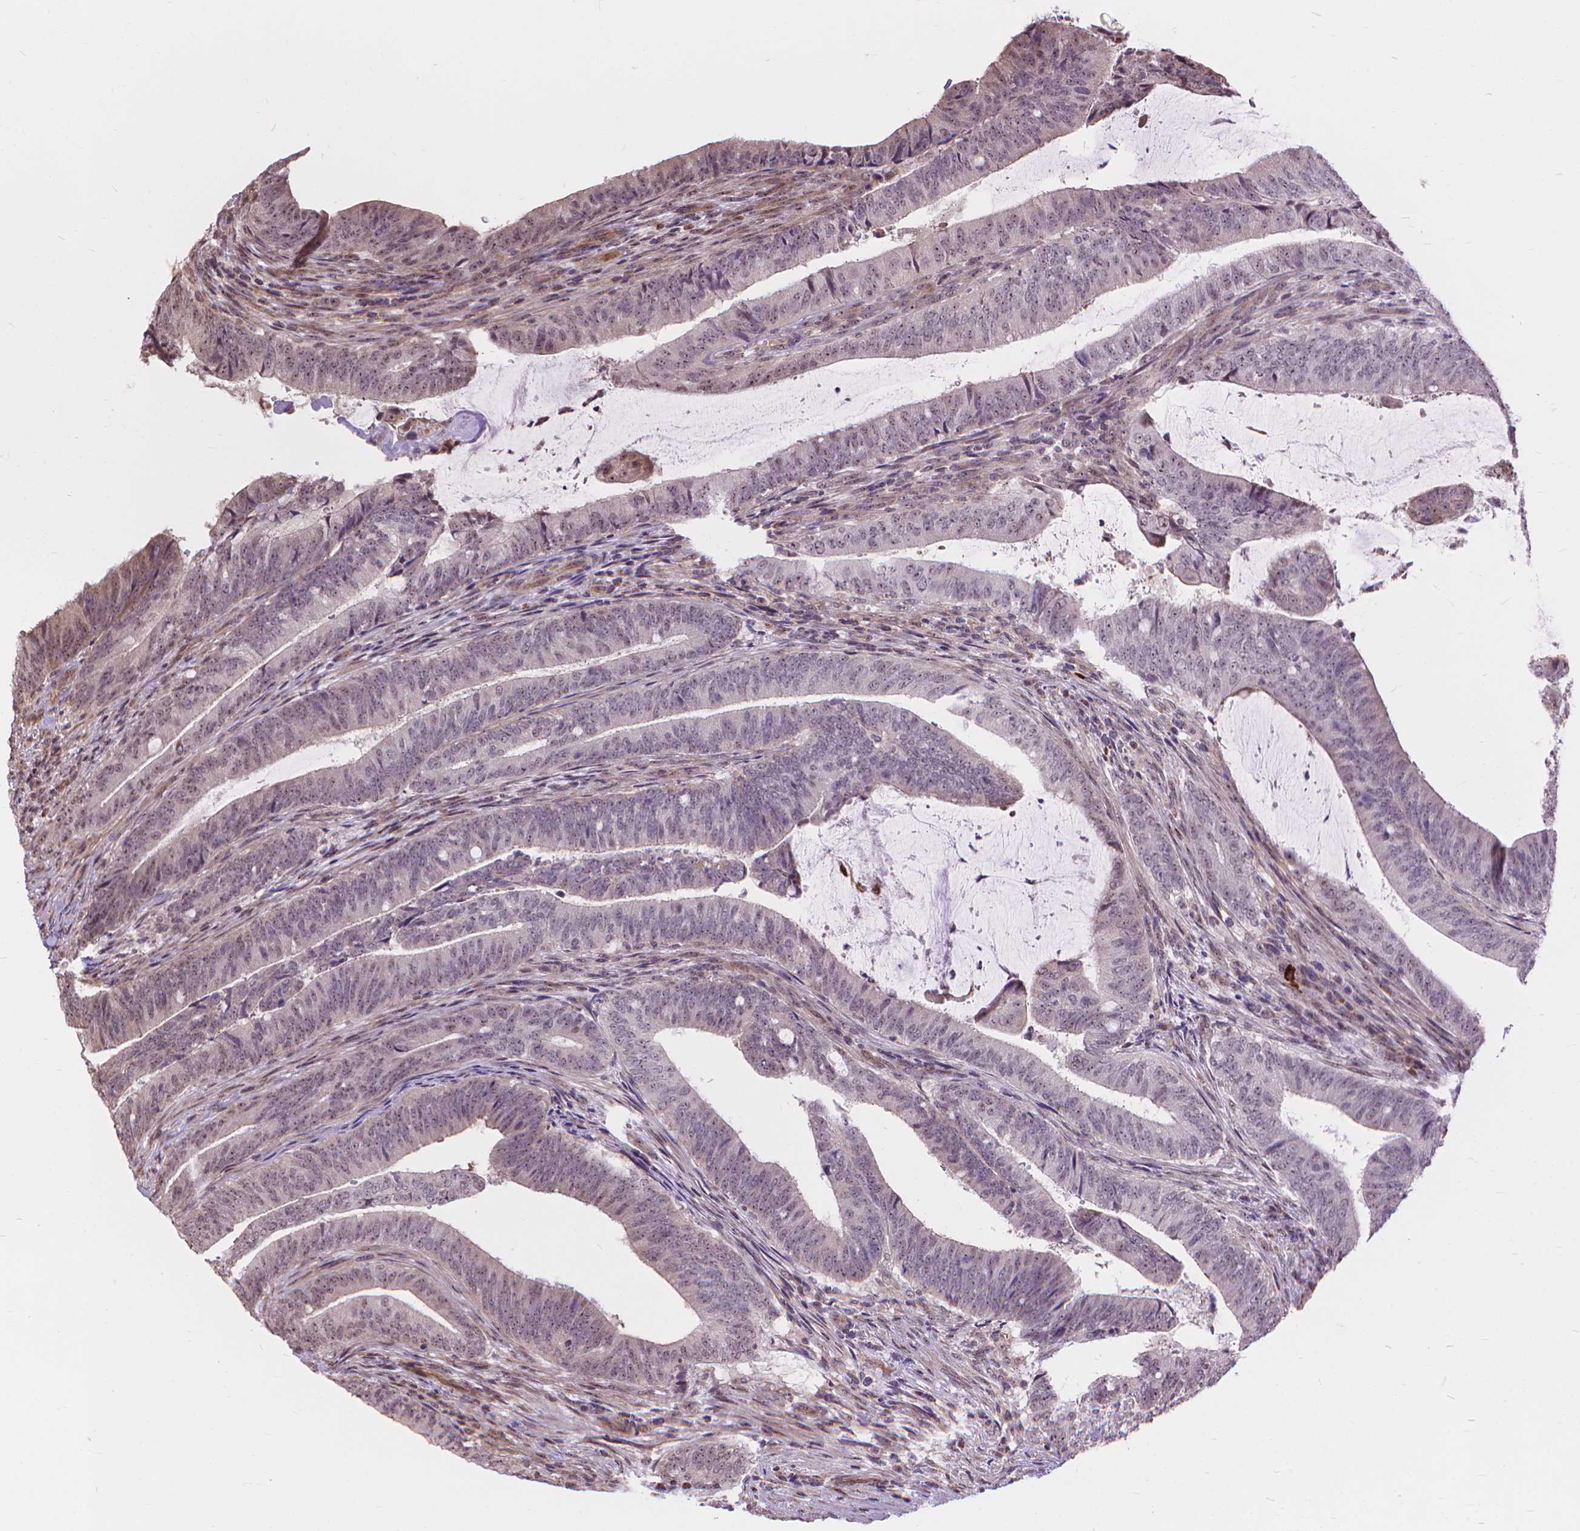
{"staining": {"intensity": "weak", "quantity": "25%-75%", "location": "nuclear"}, "tissue": "colorectal cancer", "cell_type": "Tumor cells", "image_type": "cancer", "snomed": [{"axis": "morphology", "description": "Adenocarcinoma, NOS"}, {"axis": "topography", "description": "Colon"}], "caption": "Immunohistochemical staining of human colorectal cancer (adenocarcinoma) exhibits low levels of weak nuclear protein positivity in approximately 25%-75% of tumor cells. Immunohistochemistry (ihc) stains the protein in brown and the nuclei are stained blue.", "gene": "TMEM135", "patient": {"sex": "female", "age": 43}}